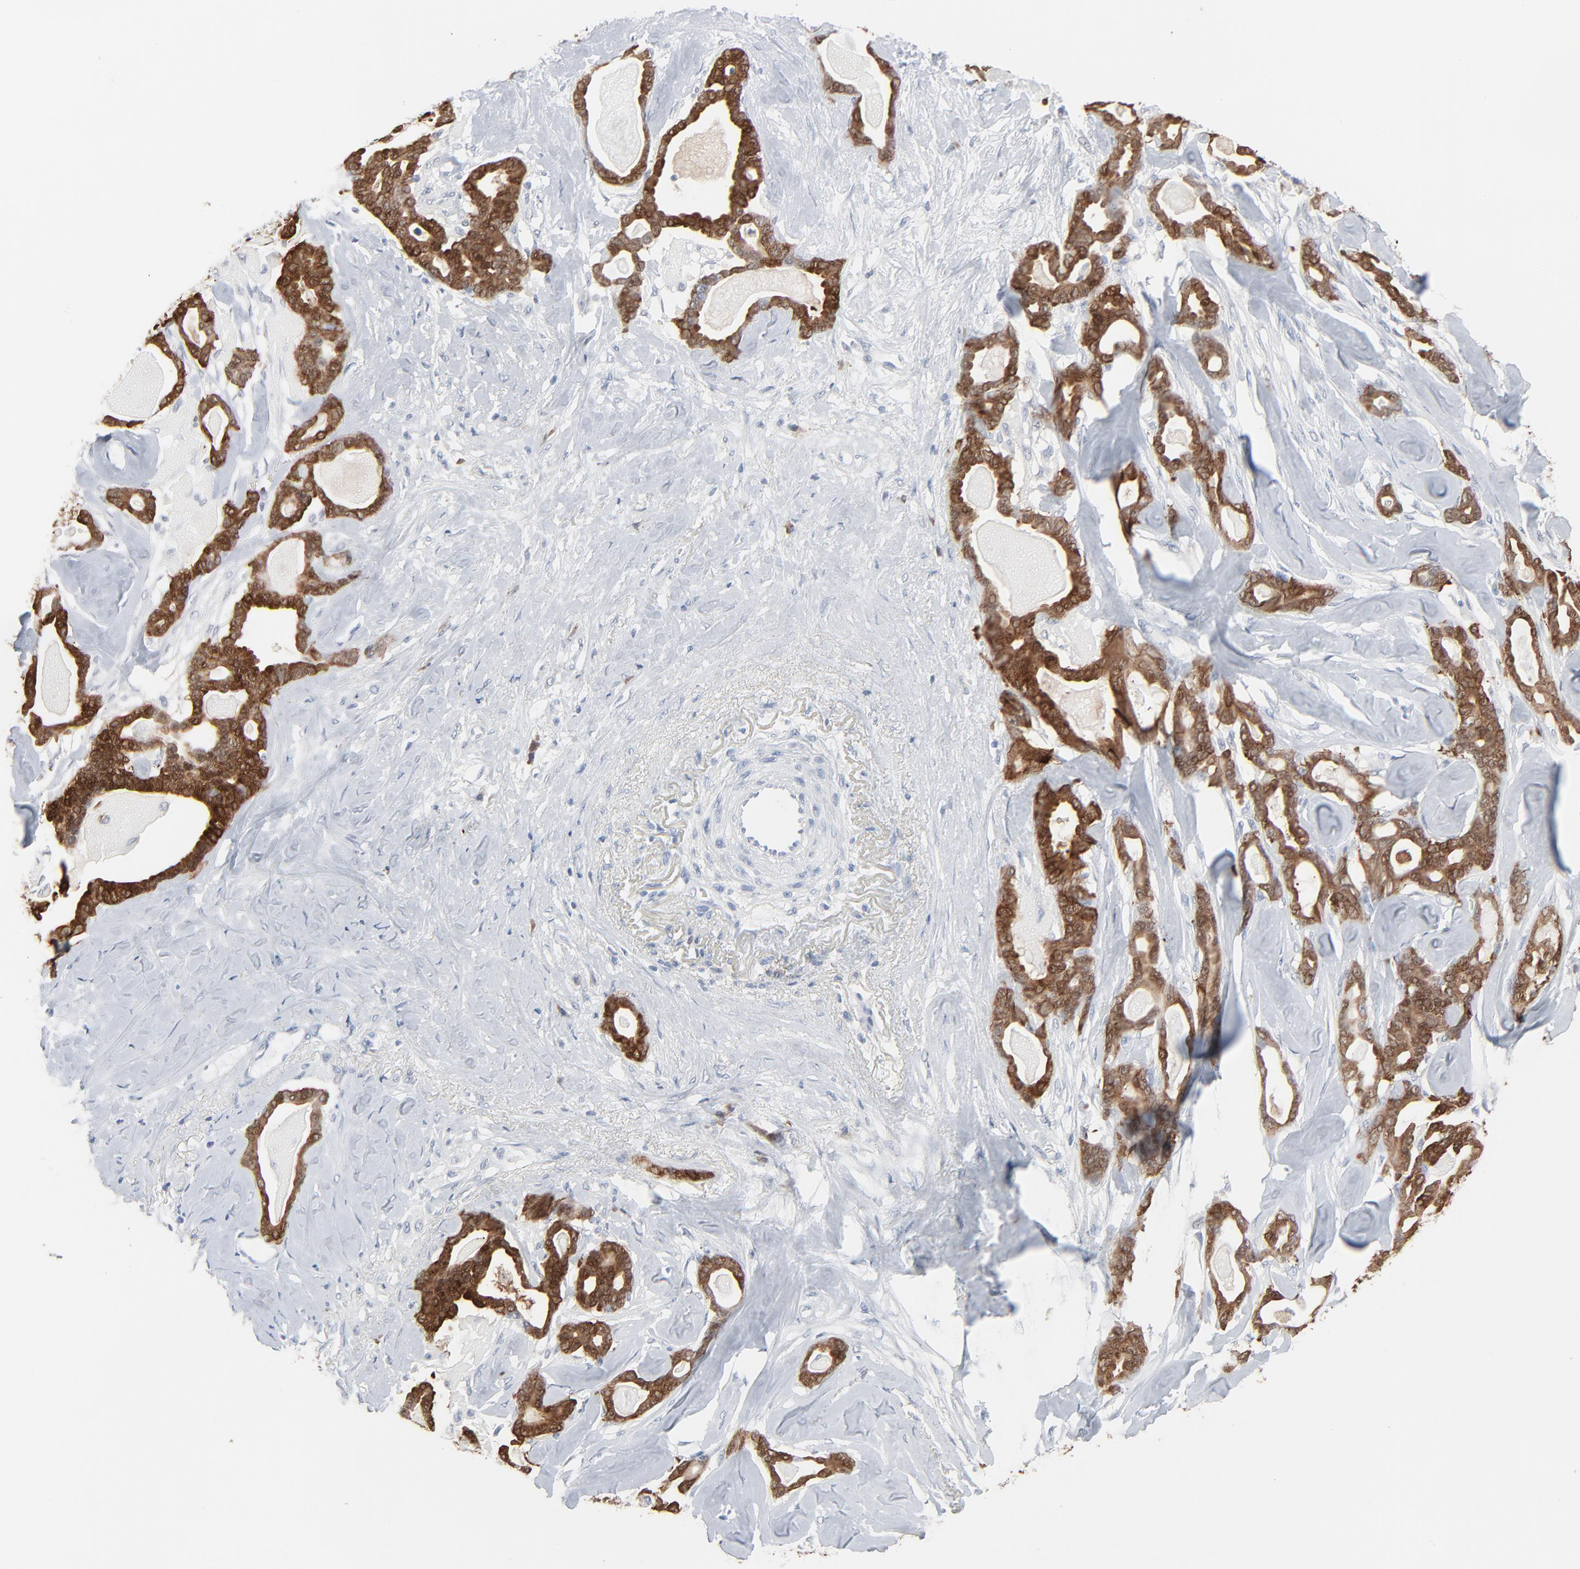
{"staining": {"intensity": "strong", "quantity": ">75%", "location": "cytoplasmic/membranous"}, "tissue": "pancreatic cancer", "cell_type": "Tumor cells", "image_type": "cancer", "snomed": [{"axis": "morphology", "description": "Adenocarcinoma, NOS"}, {"axis": "topography", "description": "Pancreas"}], "caption": "Pancreatic cancer (adenocarcinoma) stained with DAB (3,3'-diaminobenzidine) IHC shows high levels of strong cytoplasmic/membranous positivity in approximately >75% of tumor cells. Immunohistochemistry stains the protein in brown and the nuclei are stained blue.", "gene": "PHGDH", "patient": {"sex": "male", "age": 63}}